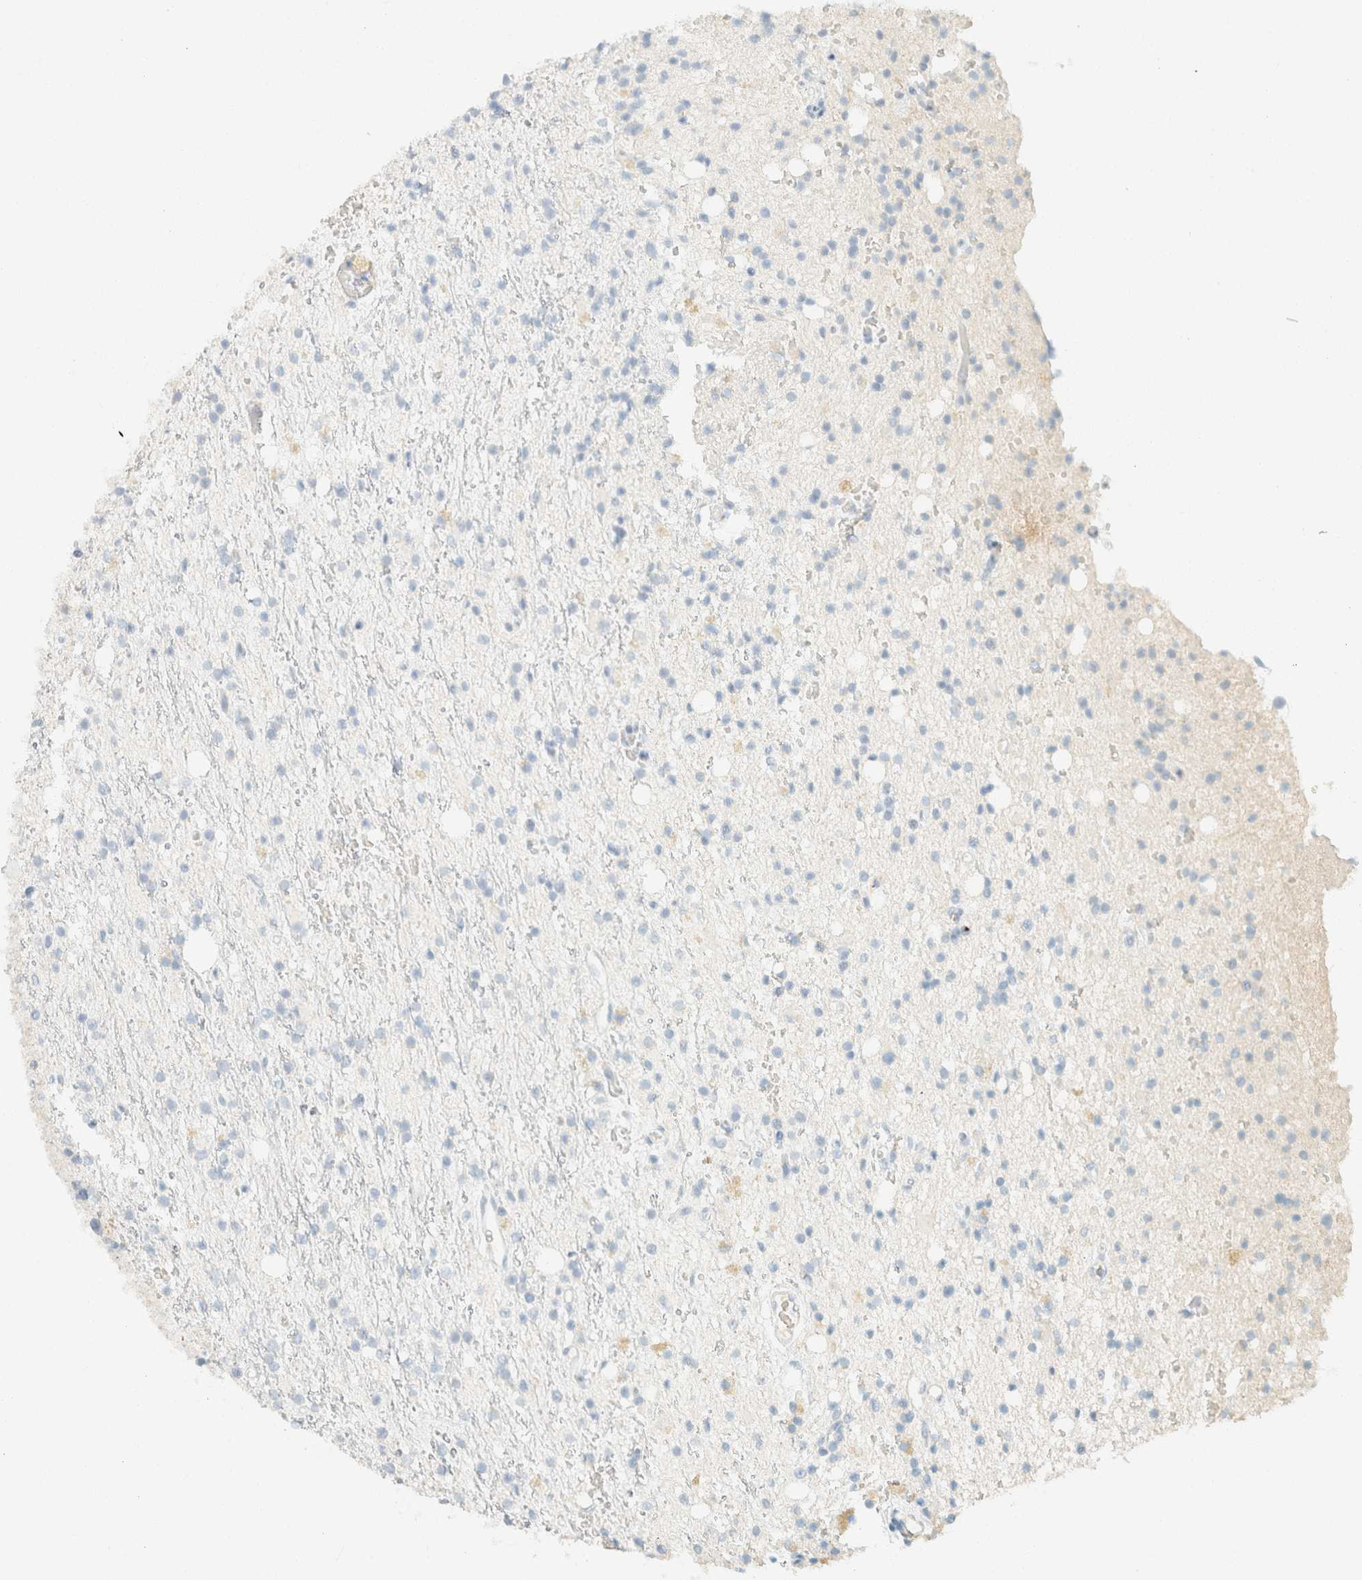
{"staining": {"intensity": "negative", "quantity": "none", "location": "none"}, "tissue": "glioma", "cell_type": "Tumor cells", "image_type": "cancer", "snomed": [{"axis": "morphology", "description": "Glioma, malignant, High grade"}, {"axis": "topography", "description": "Brain"}], "caption": "This photomicrograph is of glioma stained with IHC to label a protein in brown with the nuclei are counter-stained blue. There is no expression in tumor cells. The staining is performed using DAB (3,3'-diaminobenzidine) brown chromogen with nuclei counter-stained in using hematoxylin.", "gene": "GPA33", "patient": {"sex": "male", "age": 47}}